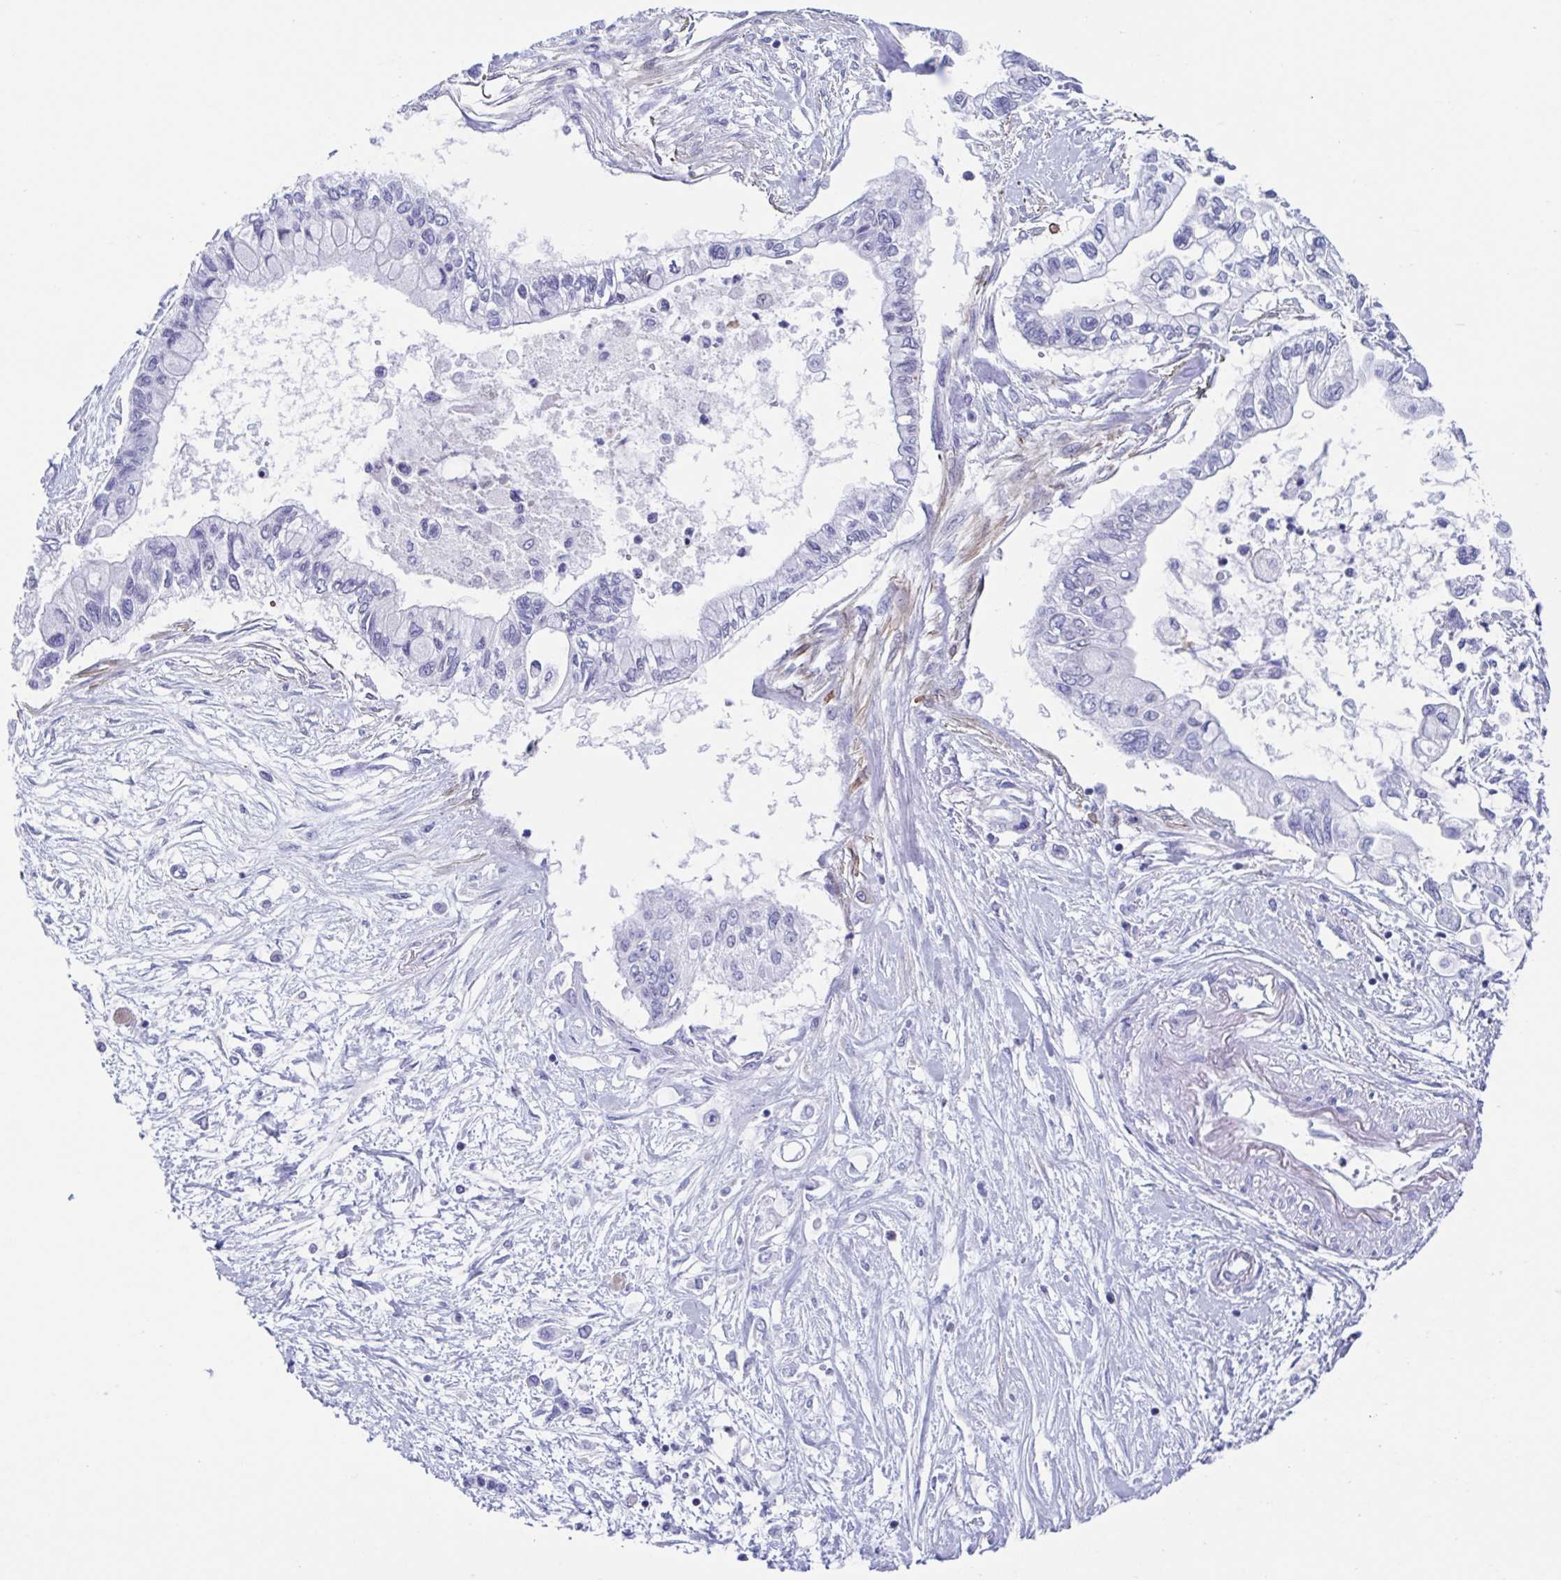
{"staining": {"intensity": "negative", "quantity": "none", "location": "none"}, "tissue": "pancreatic cancer", "cell_type": "Tumor cells", "image_type": "cancer", "snomed": [{"axis": "morphology", "description": "Adenocarcinoma, NOS"}, {"axis": "topography", "description": "Pancreas"}], "caption": "Tumor cells show no significant protein positivity in pancreatic adenocarcinoma.", "gene": "PBOV1", "patient": {"sex": "female", "age": 77}}